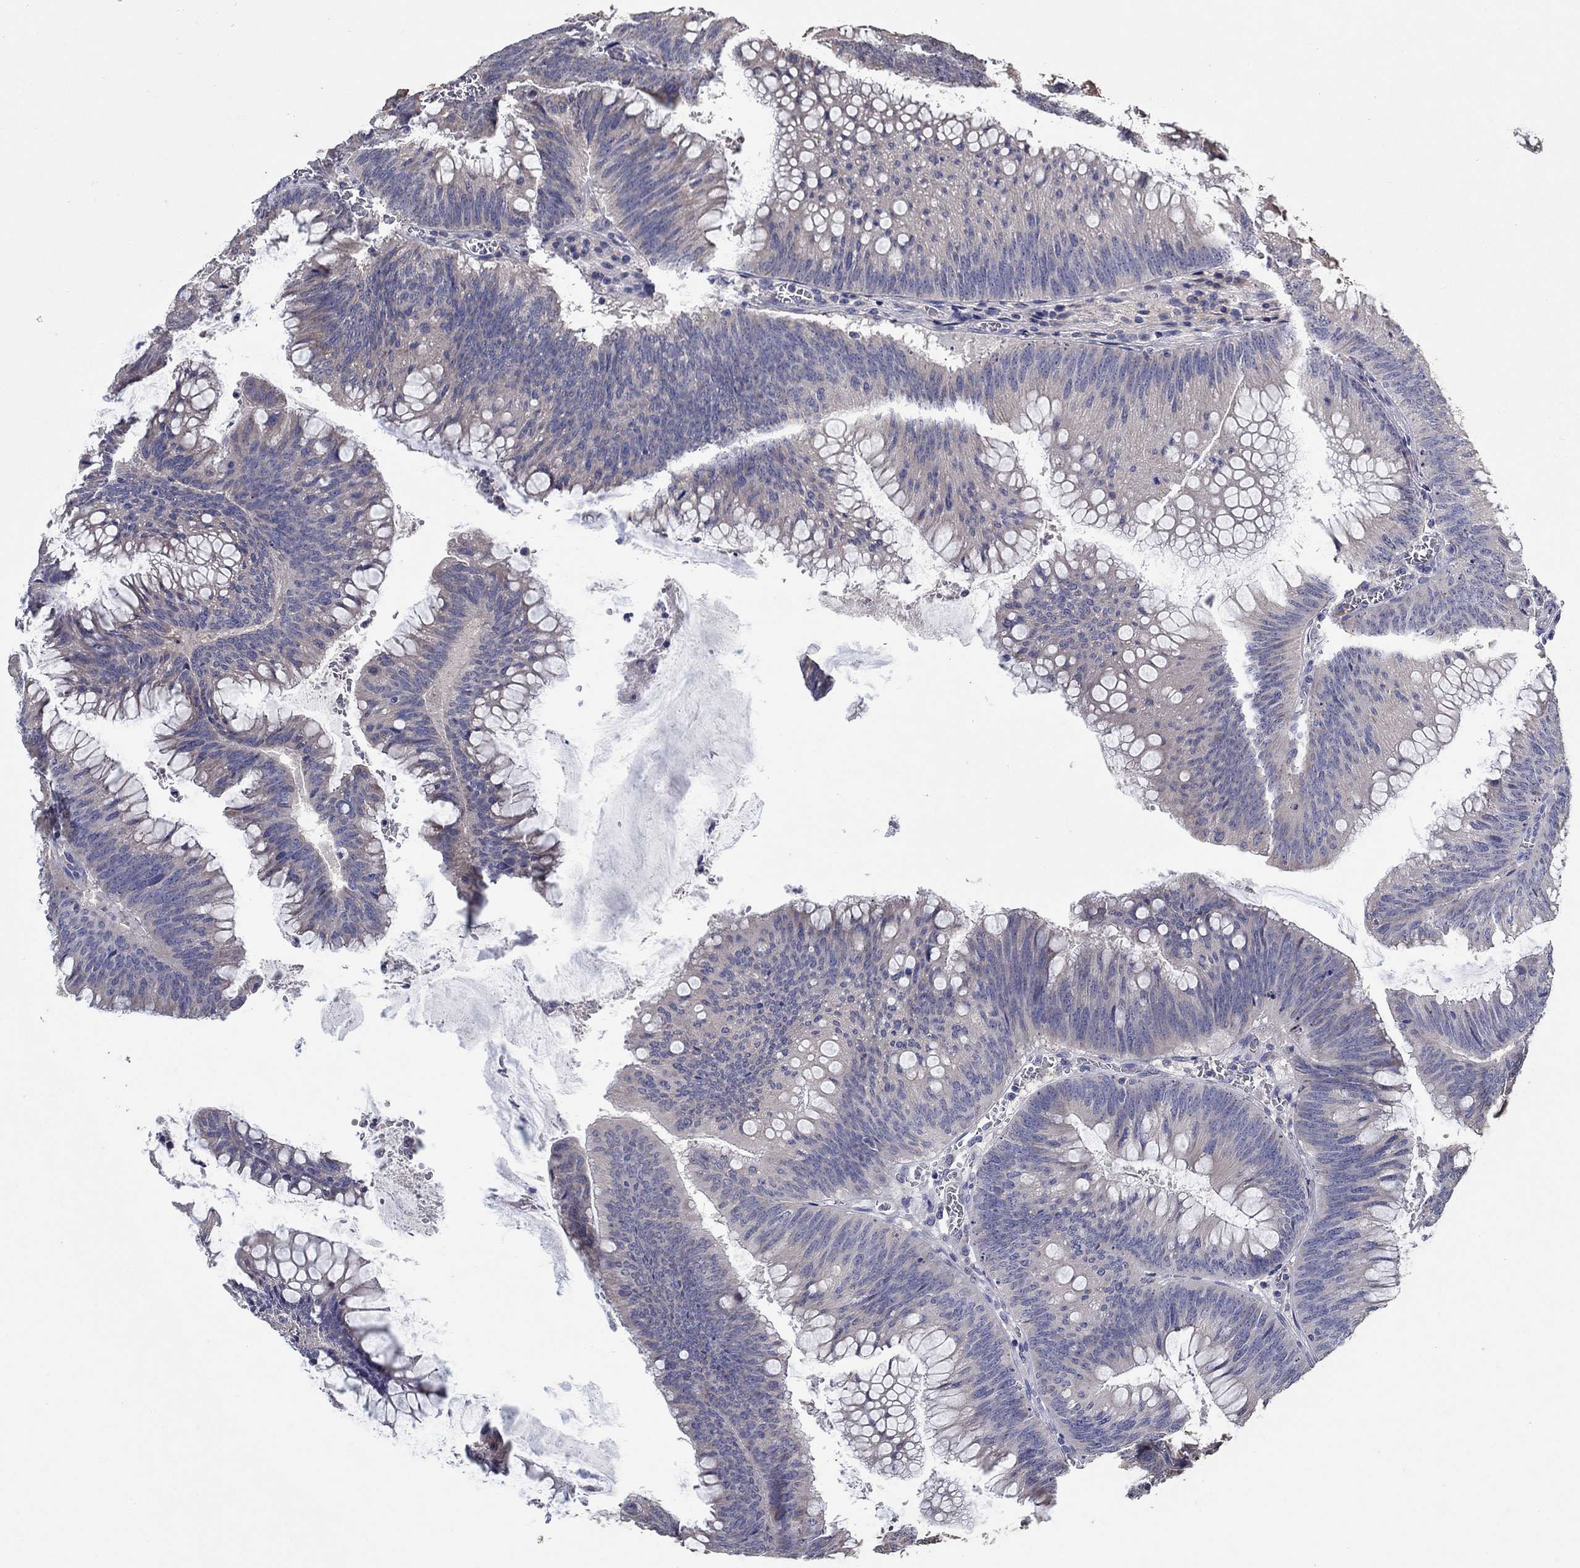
{"staining": {"intensity": "negative", "quantity": "none", "location": "none"}, "tissue": "colorectal cancer", "cell_type": "Tumor cells", "image_type": "cancer", "snomed": [{"axis": "morphology", "description": "Adenocarcinoma, NOS"}, {"axis": "topography", "description": "Rectum"}], "caption": "Protein analysis of colorectal adenocarcinoma reveals no significant staining in tumor cells. The staining is performed using DAB (3,3'-diaminobenzidine) brown chromogen with nuclei counter-stained in using hematoxylin.", "gene": "PROZ", "patient": {"sex": "female", "age": 72}}